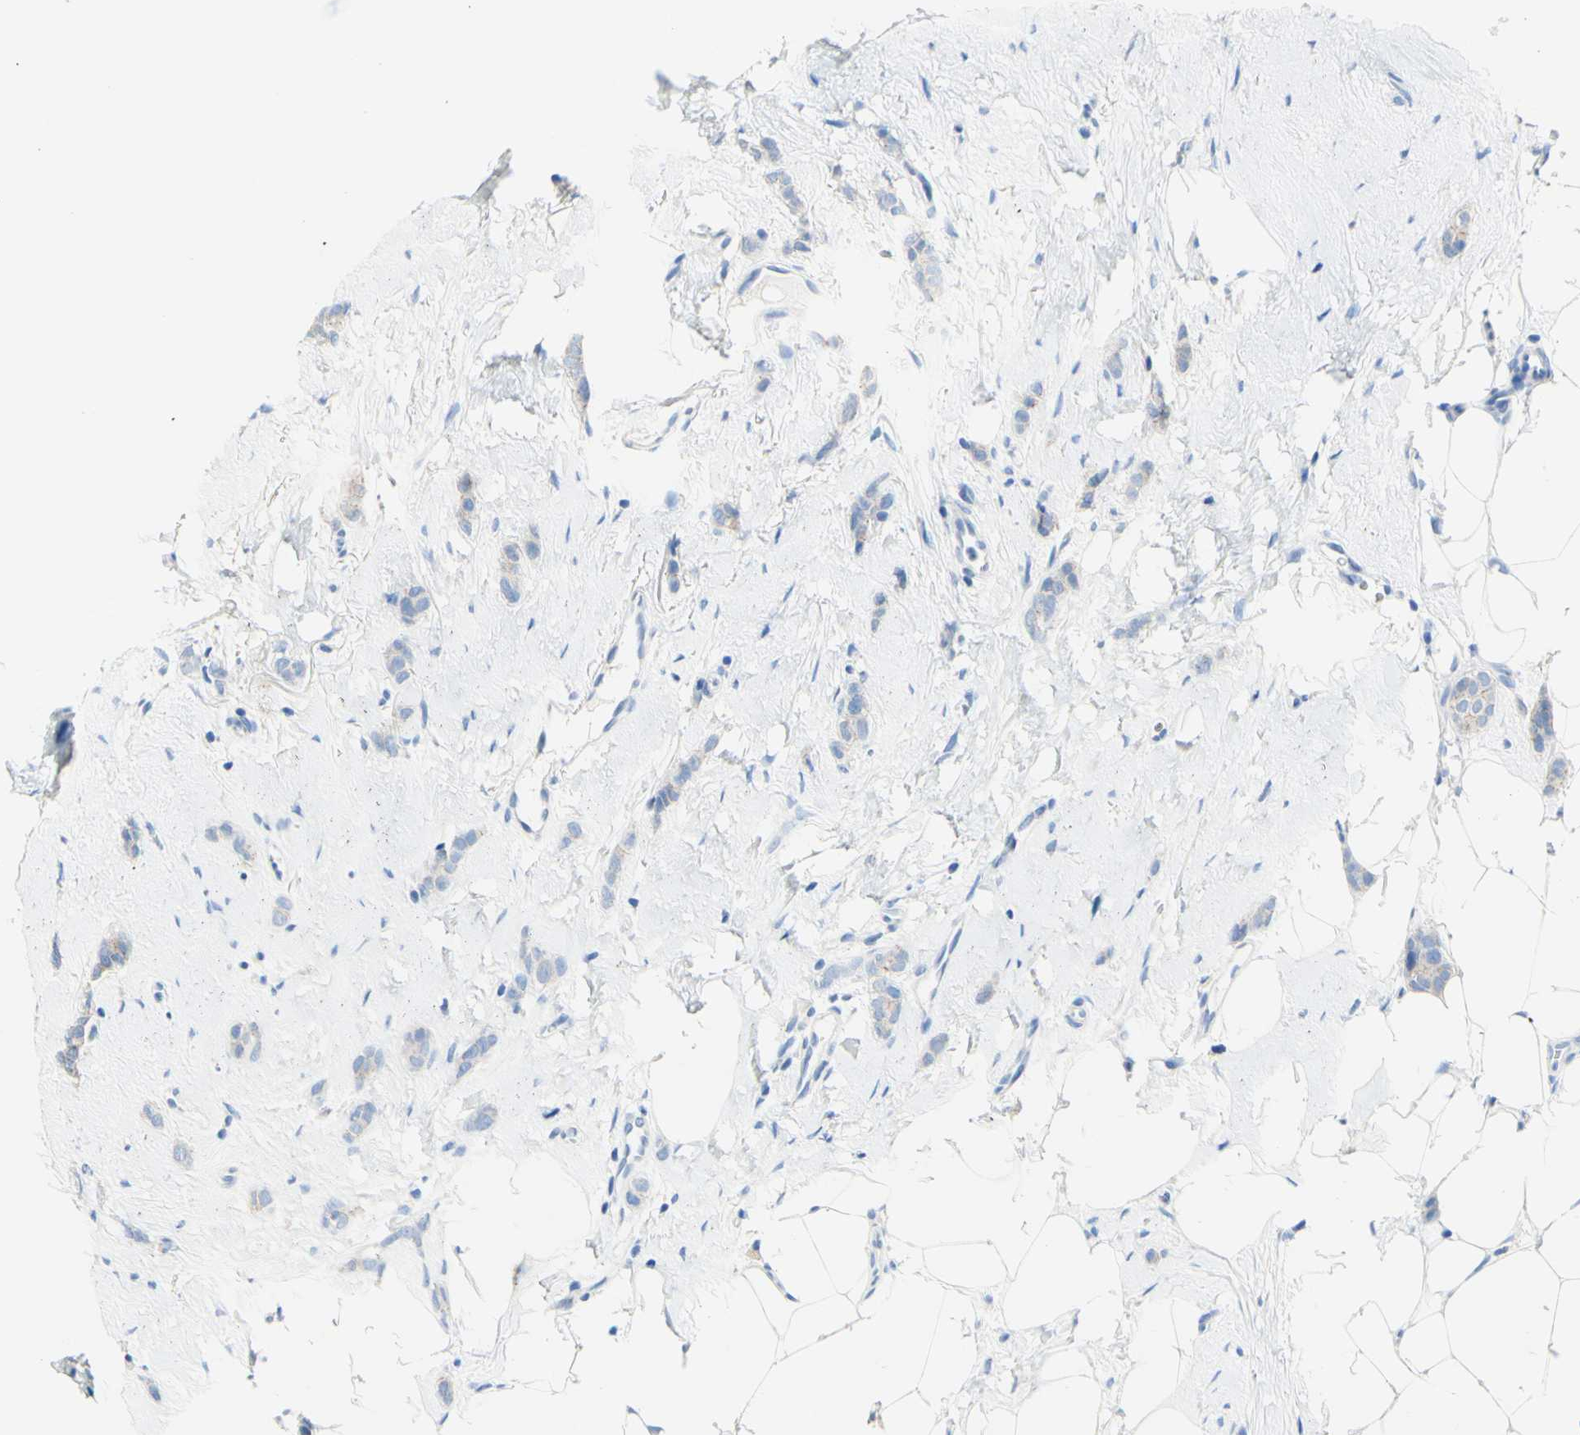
{"staining": {"intensity": "negative", "quantity": "none", "location": "none"}, "tissue": "breast cancer", "cell_type": "Tumor cells", "image_type": "cancer", "snomed": [{"axis": "morphology", "description": "Lobular carcinoma"}, {"axis": "topography", "description": "Skin"}, {"axis": "topography", "description": "Breast"}], "caption": "Human breast cancer (lobular carcinoma) stained for a protein using immunohistochemistry (IHC) displays no staining in tumor cells.", "gene": "DSC2", "patient": {"sex": "female", "age": 46}}